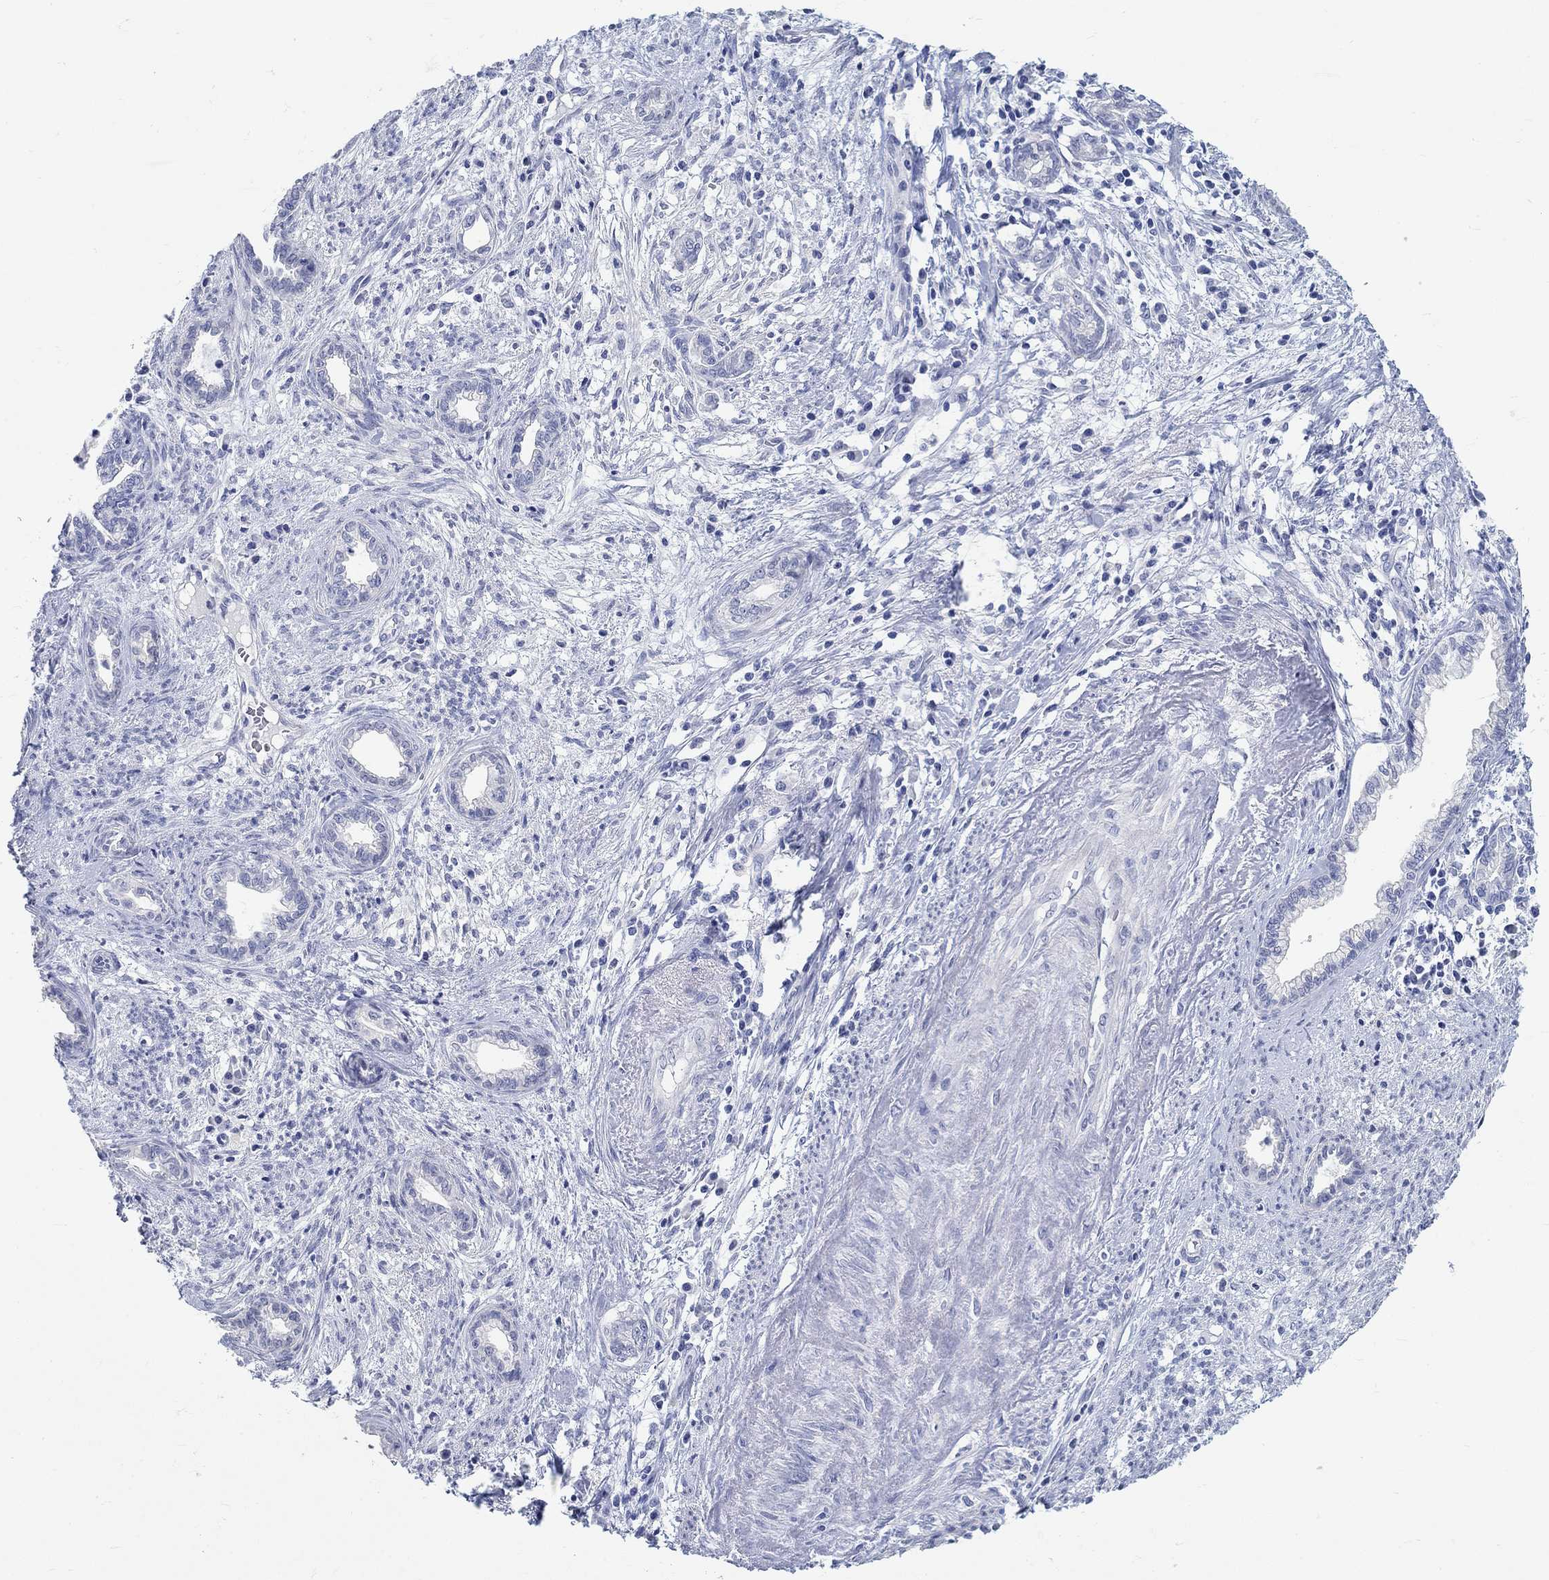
{"staining": {"intensity": "negative", "quantity": "none", "location": "none"}, "tissue": "cervical cancer", "cell_type": "Tumor cells", "image_type": "cancer", "snomed": [{"axis": "morphology", "description": "Adenocarcinoma, NOS"}, {"axis": "topography", "description": "Cervix"}], "caption": "Cervical cancer was stained to show a protein in brown. There is no significant positivity in tumor cells.", "gene": "GRIA3", "patient": {"sex": "female", "age": 62}}